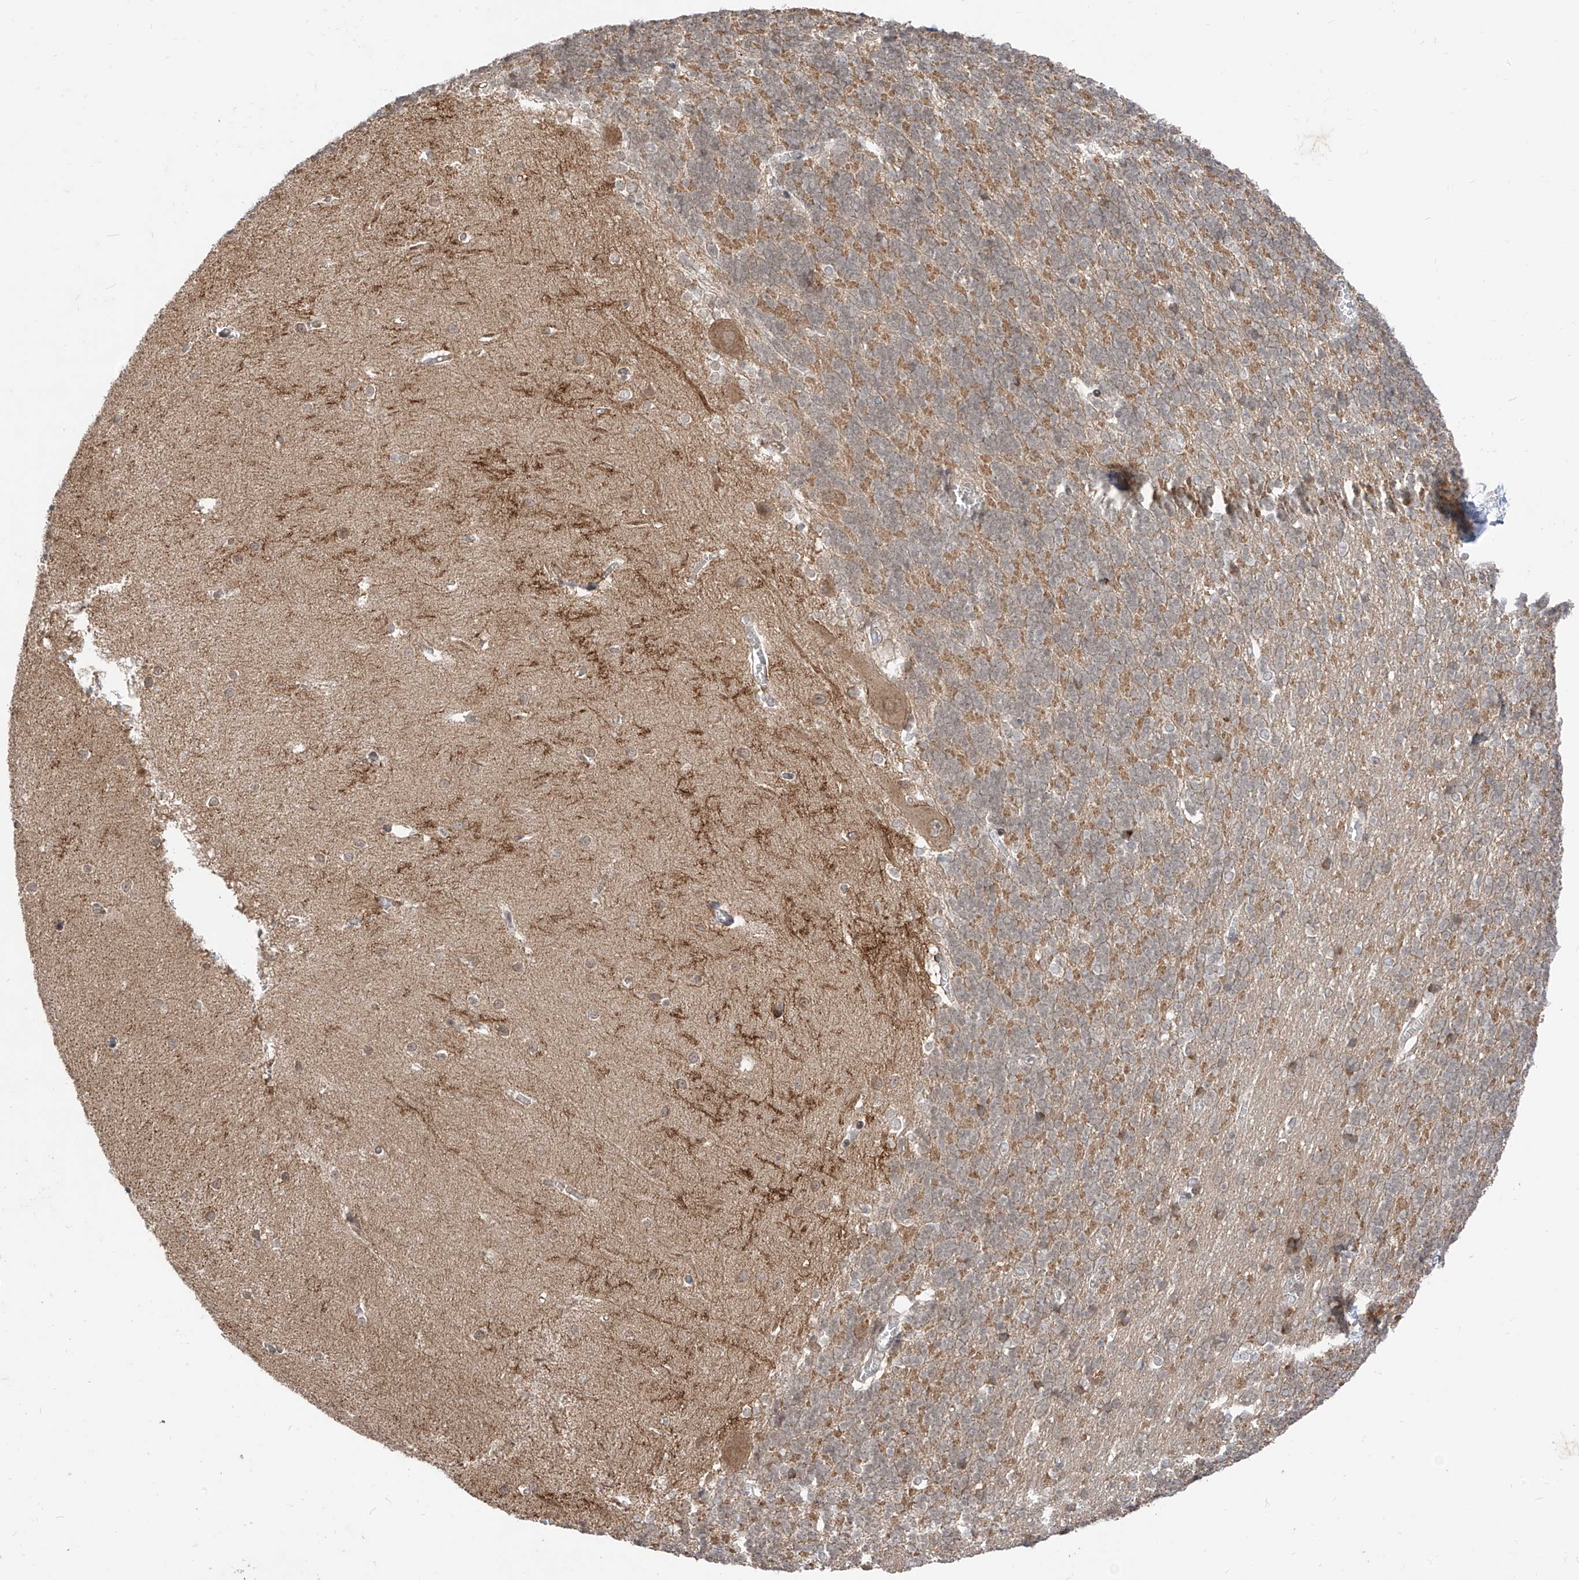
{"staining": {"intensity": "weak", "quantity": "25%-75%", "location": "cytoplasmic/membranous"}, "tissue": "cerebellum", "cell_type": "Cells in granular layer", "image_type": "normal", "snomed": [{"axis": "morphology", "description": "Normal tissue, NOS"}, {"axis": "topography", "description": "Cerebellum"}], "caption": "This image reveals unremarkable cerebellum stained with IHC to label a protein in brown. The cytoplasmic/membranous of cells in granular layer show weak positivity for the protein. Nuclei are counter-stained blue.", "gene": "MTUS2", "patient": {"sex": "male", "age": 37}}